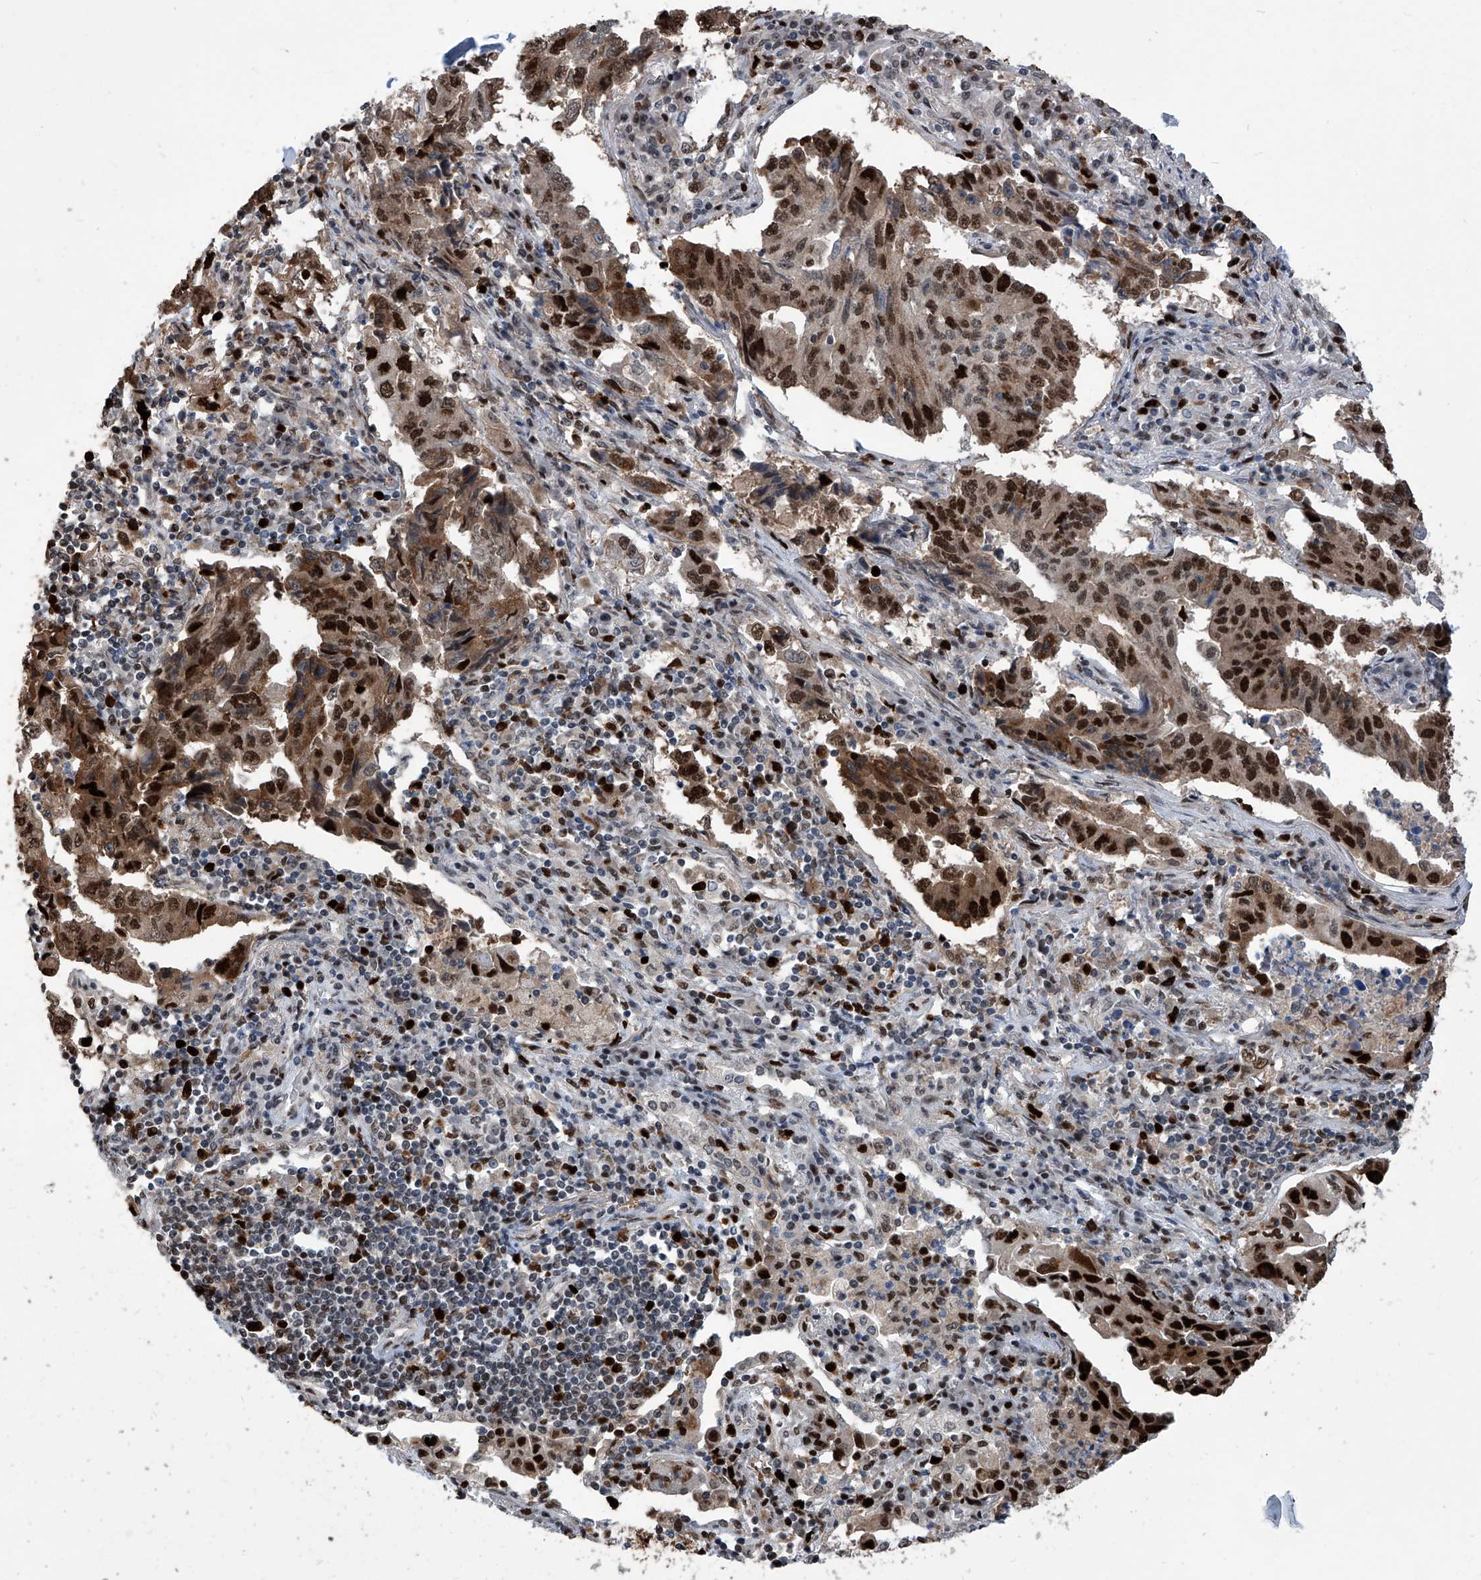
{"staining": {"intensity": "strong", "quantity": ">75%", "location": "cytoplasmic/membranous,nuclear"}, "tissue": "lung cancer", "cell_type": "Tumor cells", "image_type": "cancer", "snomed": [{"axis": "morphology", "description": "Adenocarcinoma, NOS"}, {"axis": "topography", "description": "Lung"}], "caption": "Lung adenocarcinoma stained with a protein marker exhibits strong staining in tumor cells.", "gene": "PCNA", "patient": {"sex": "female", "age": 51}}